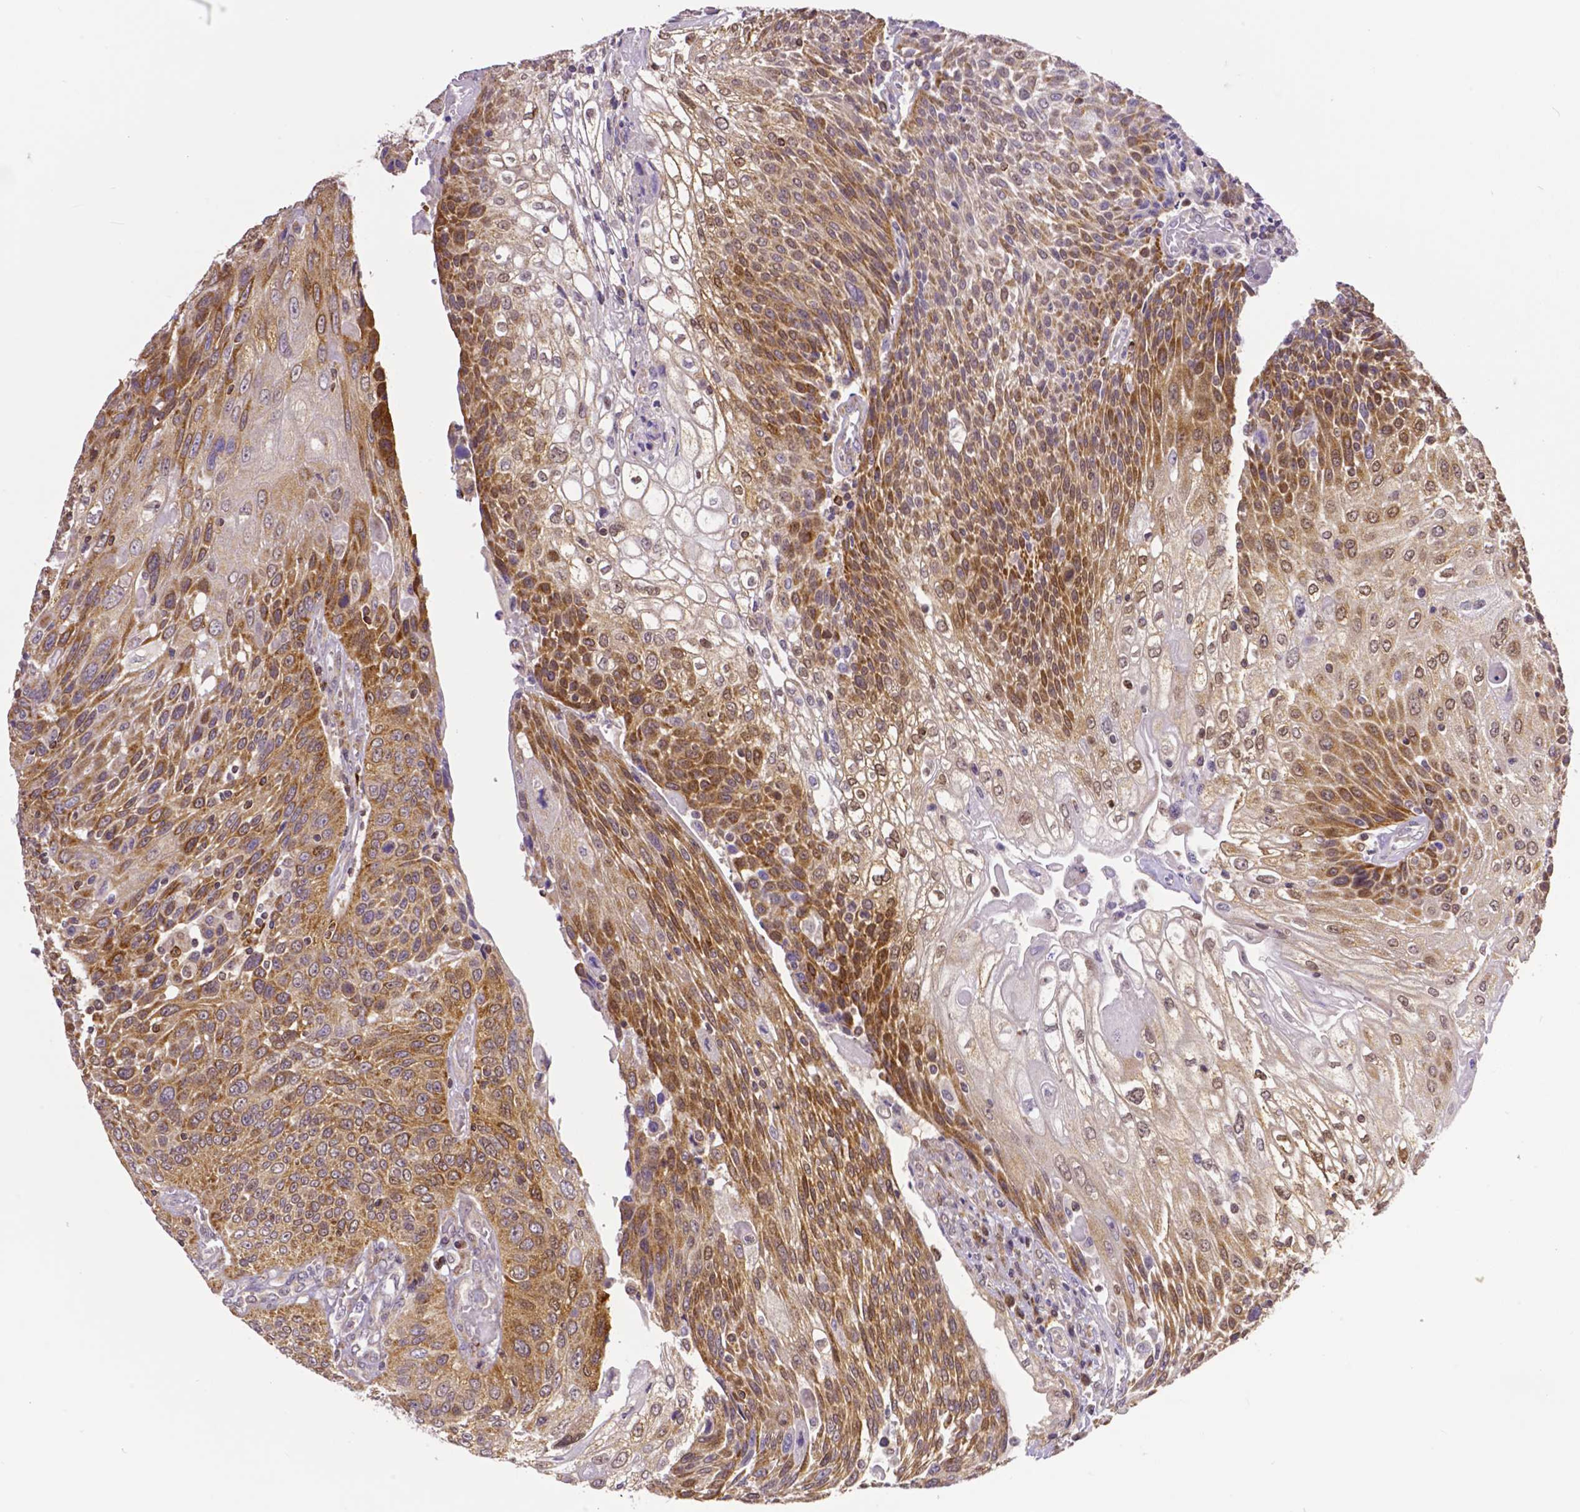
{"staining": {"intensity": "moderate", "quantity": ">75%", "location": "cytoplasmic/membranous"}, "tissue": "urothelial cancer", "cell_type": "Tumor cells", "image_type": "cancer", "snomed": [{"axis": "morphology", "description": "Urothelial carcinoma, High grade"}, {"axis": "topography", "description": "Urinary bladder"}], "caption": "Protein expression analysis of urothelial cancer displays moderate cytoplasmic/membranous staining in about >75% of tumor cells.", "gene": "MCL1", "patient": {"sex": "female", "age": 70}}